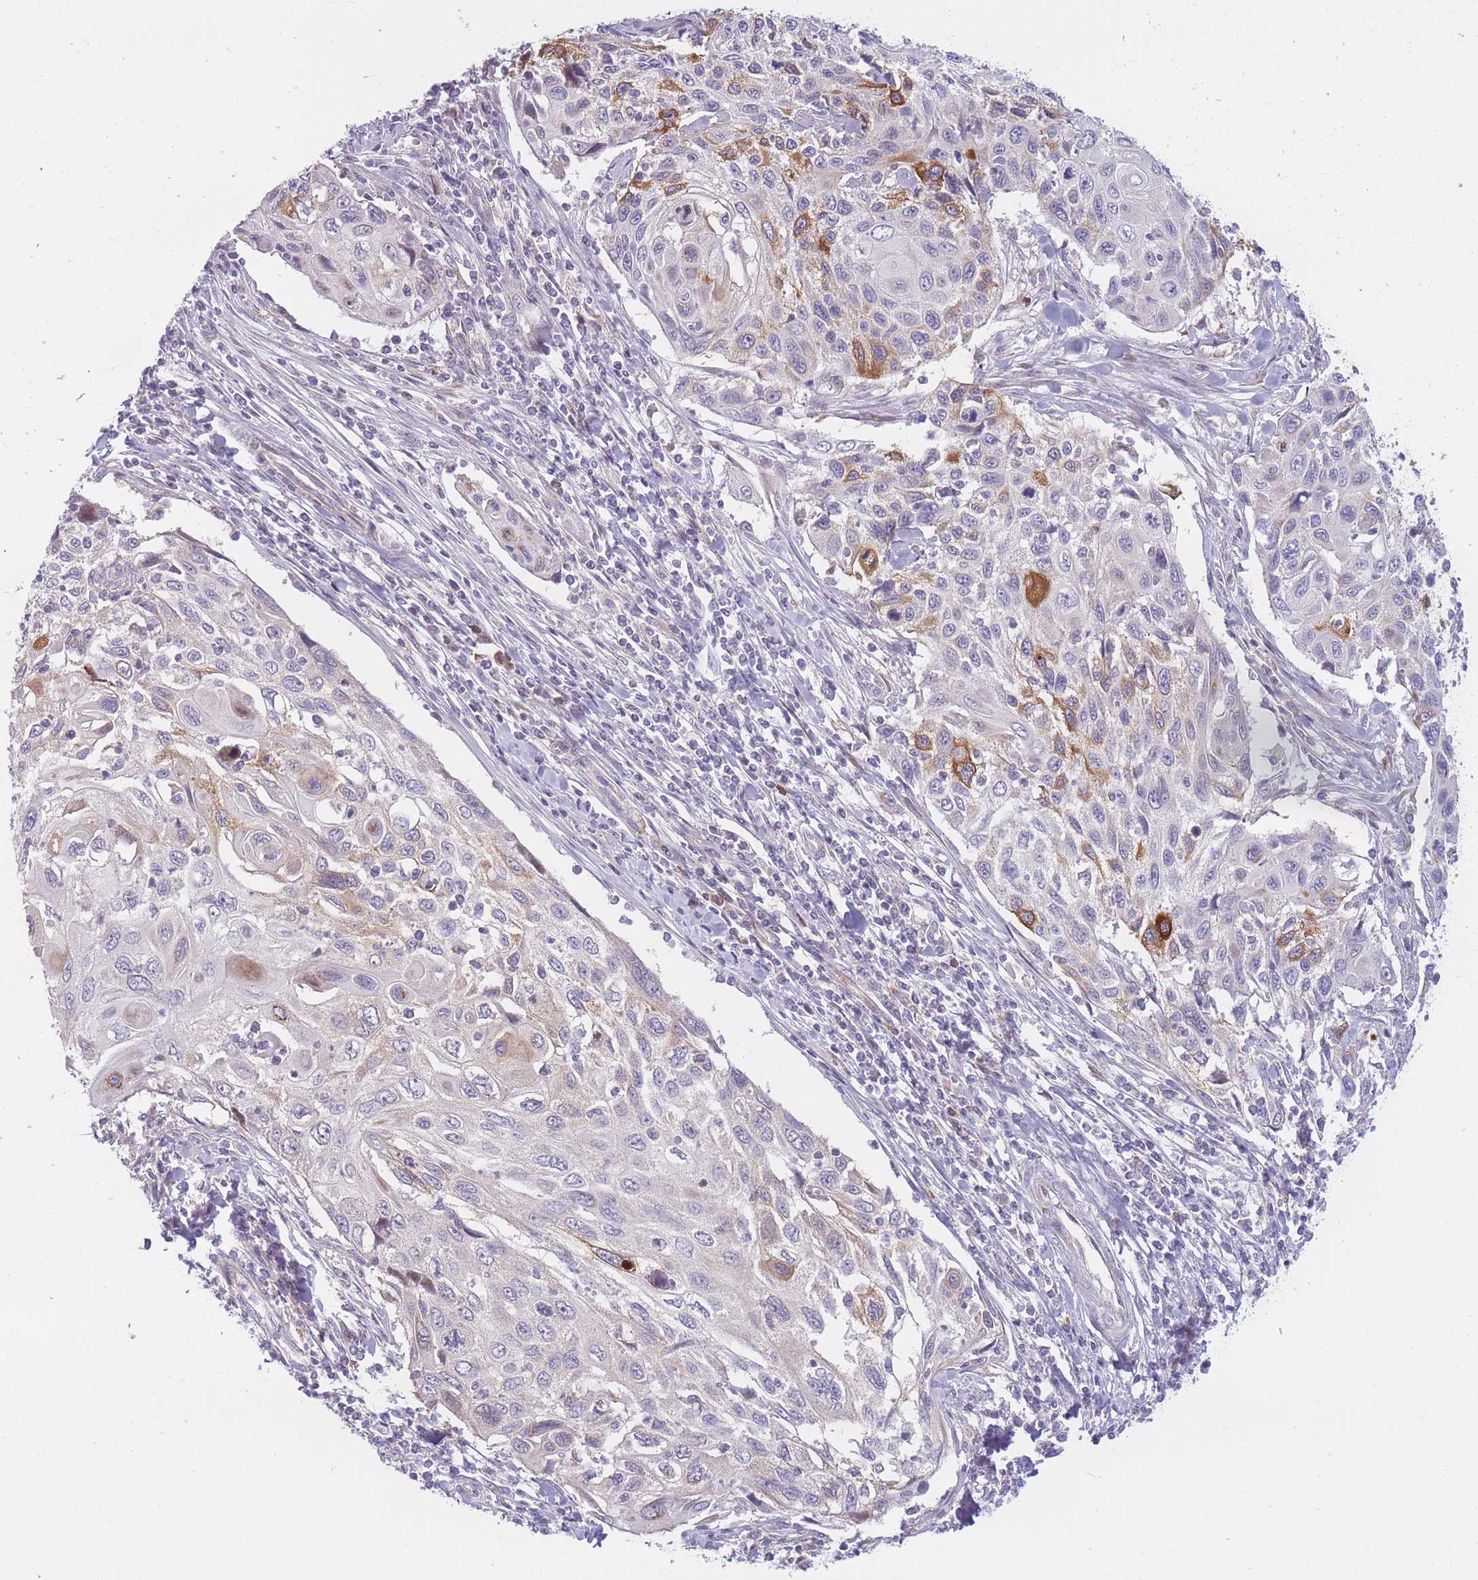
{"staining": {"intensity": "strong", "quantity": "<25%", "location": "cytoplasmic/membranous"}, "tissue": "cervical cancer", "cell_type": "Tumor cells", "image_type": "cancer", "snomed": [{"axis": "morphology", "description": "Squamous cell carcinoma, NOS"}, {"axis": "topography", "description": "Cervix"}], "caption": "The immunohistochemical stain labels strong cytoplasmic/membranous staining in tumor cells of cervical squamous cell carcinoma tissue.", "gene": "PDE4A", "patient": {"sex": "female", "age": 70}}